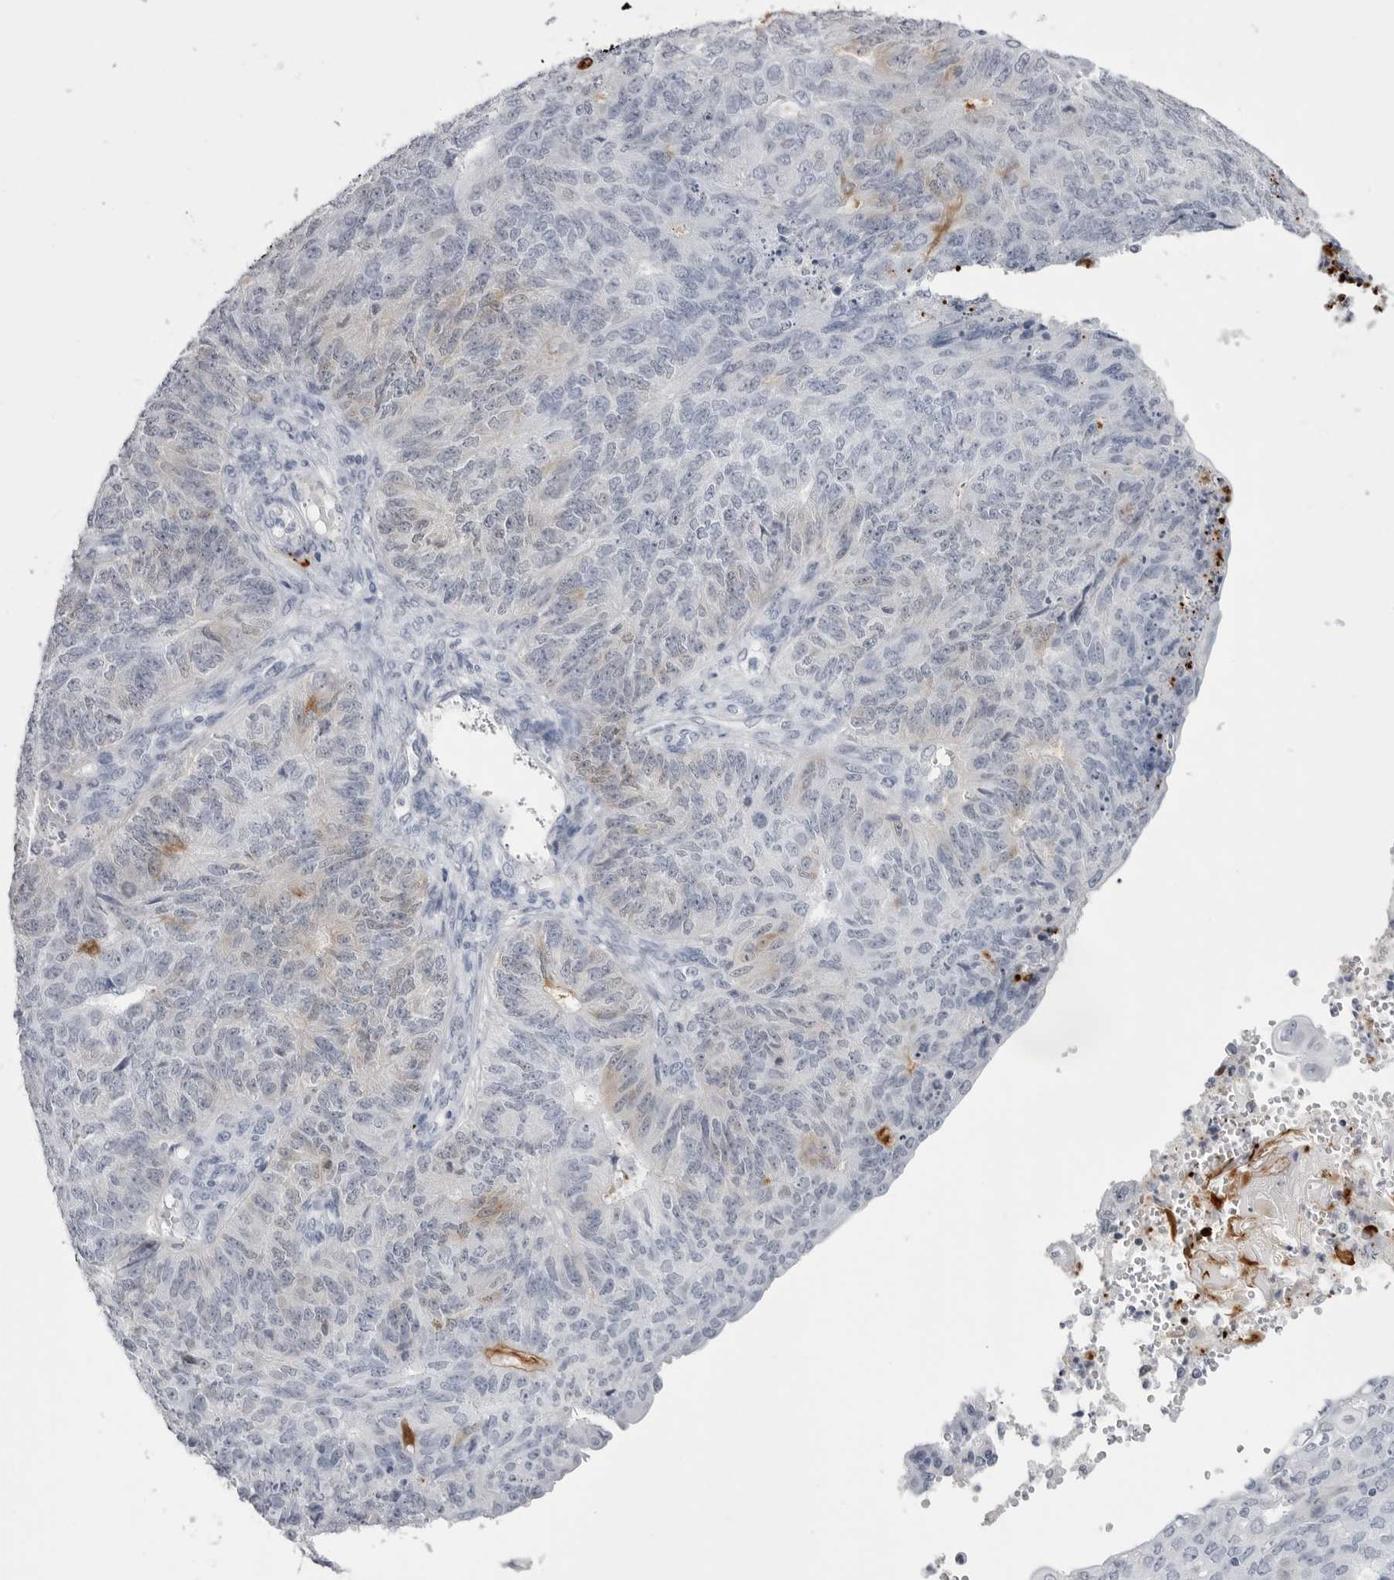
{"staining": {"intensity": "weak", "quantity": "<25%", "location": "cytoplasmic/membranous"}, "tissue": "endometrial cancer", "cell_type": "Tumor cells", "image_type": "cancer", "snomed": [{"axis": "morphology", "description": "Adenocarcinoma, NOS"}, {"axis": "topography", "description": "Endometrium"}], "caption": "The micrograph reveals no significant expression in tumor cells of endometrial cancer. Brightfield microscopy of immunohistochemistry (IHC) stained with DAB (3,3'-diaminobenzidine) (brown) and hematoxylin (blue), captured at high magnification.", "gene": "COL26A1", "patient": {"sex": "female", "age": 32}}